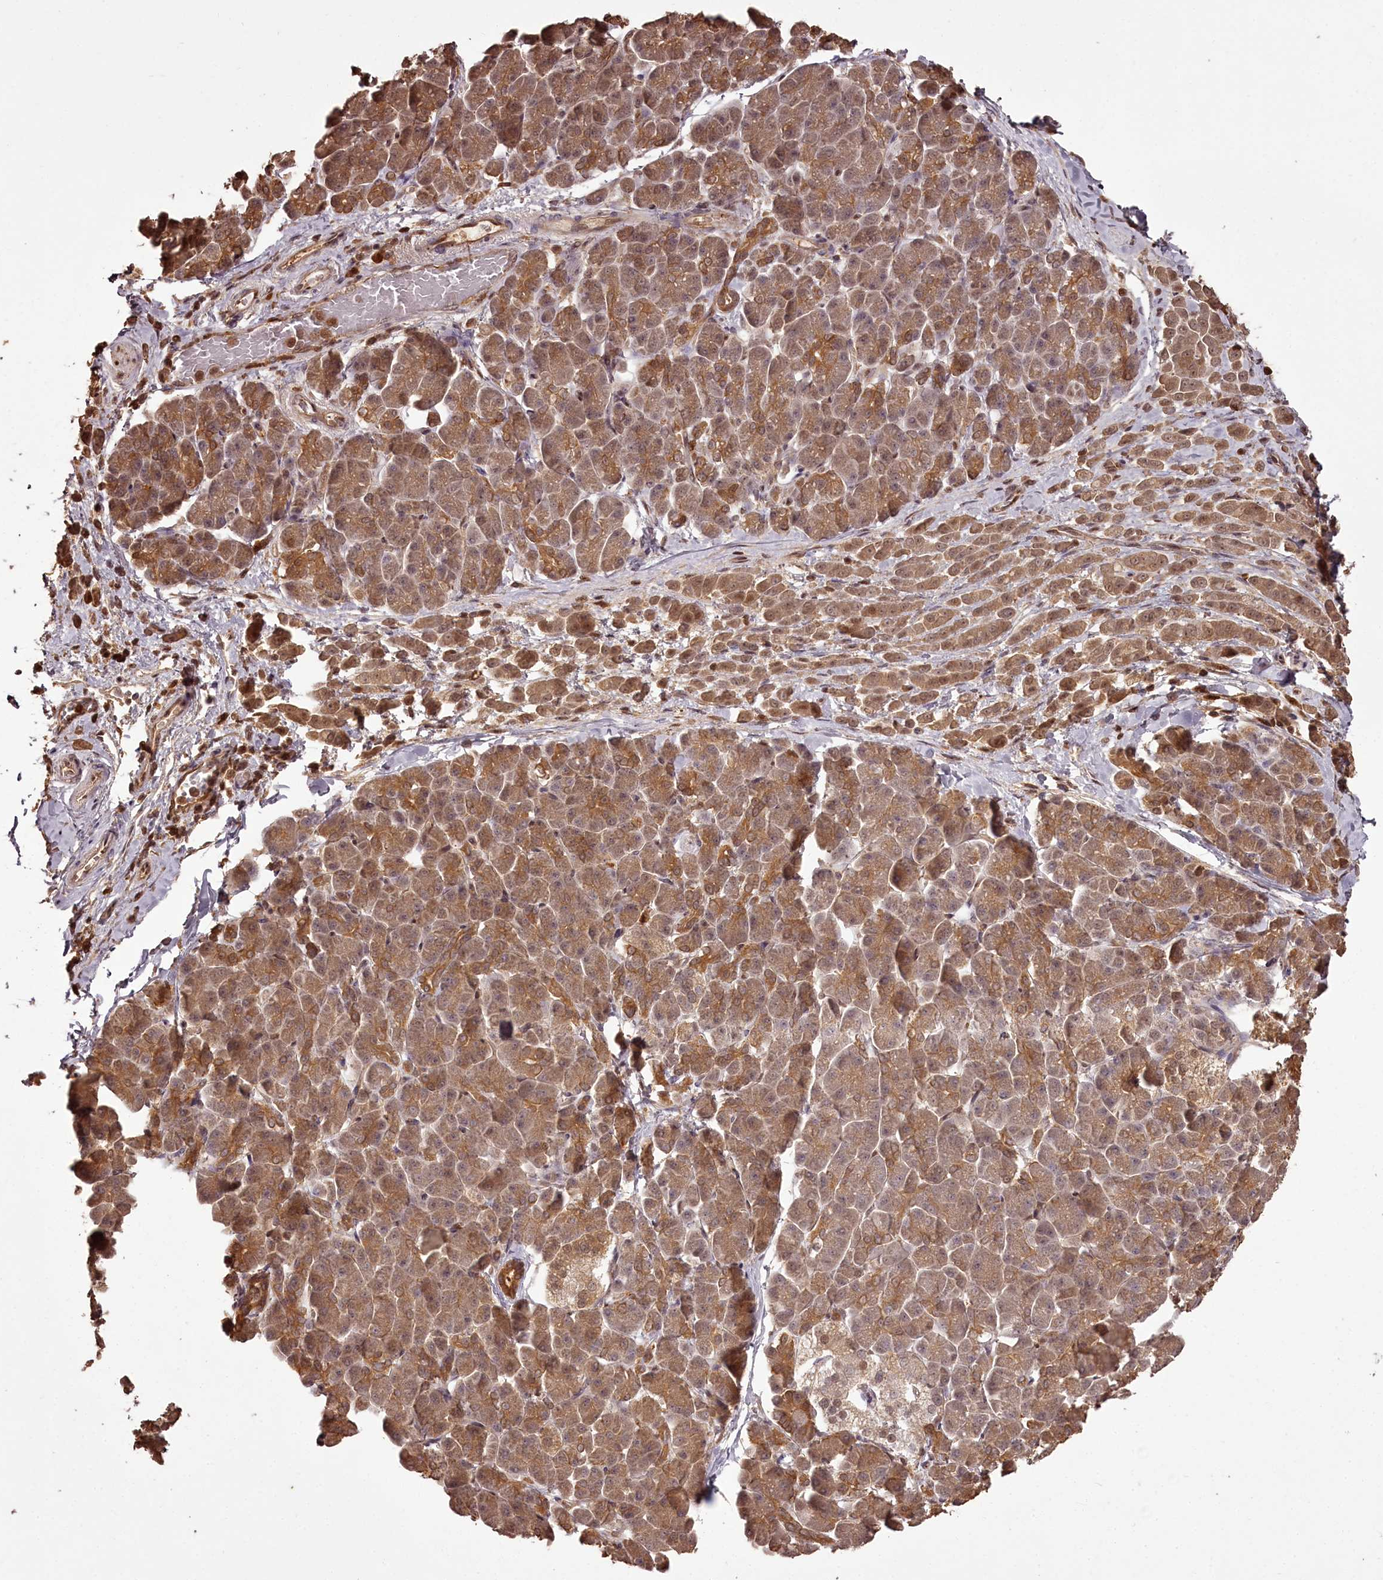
{"staining": {"intensity": "moderate", "quantity": ">75%", "location": "cytoplasmic/membranous,nuclear"}, "tissue": "pancreatic cancer", "cell_type": "Tumor cells", "image_type": "cancer", "snomed": [{"axis": "morphology", "description": "Normal tissue, NOS"}, {"axis": "morphology", "description": "Adenocarcinoma, NOS"}, {"axis": "topography", "description": "Pancreas"}], "caption": "The image reveals staining of pancreatic adenocarcinoma, revealing moderate cytoplasmic/membranous and nuclear protein positivity (brown color) within tumor cells.", "gene": "NPRL2", "patient": {"sex": "female", "age": 64}}